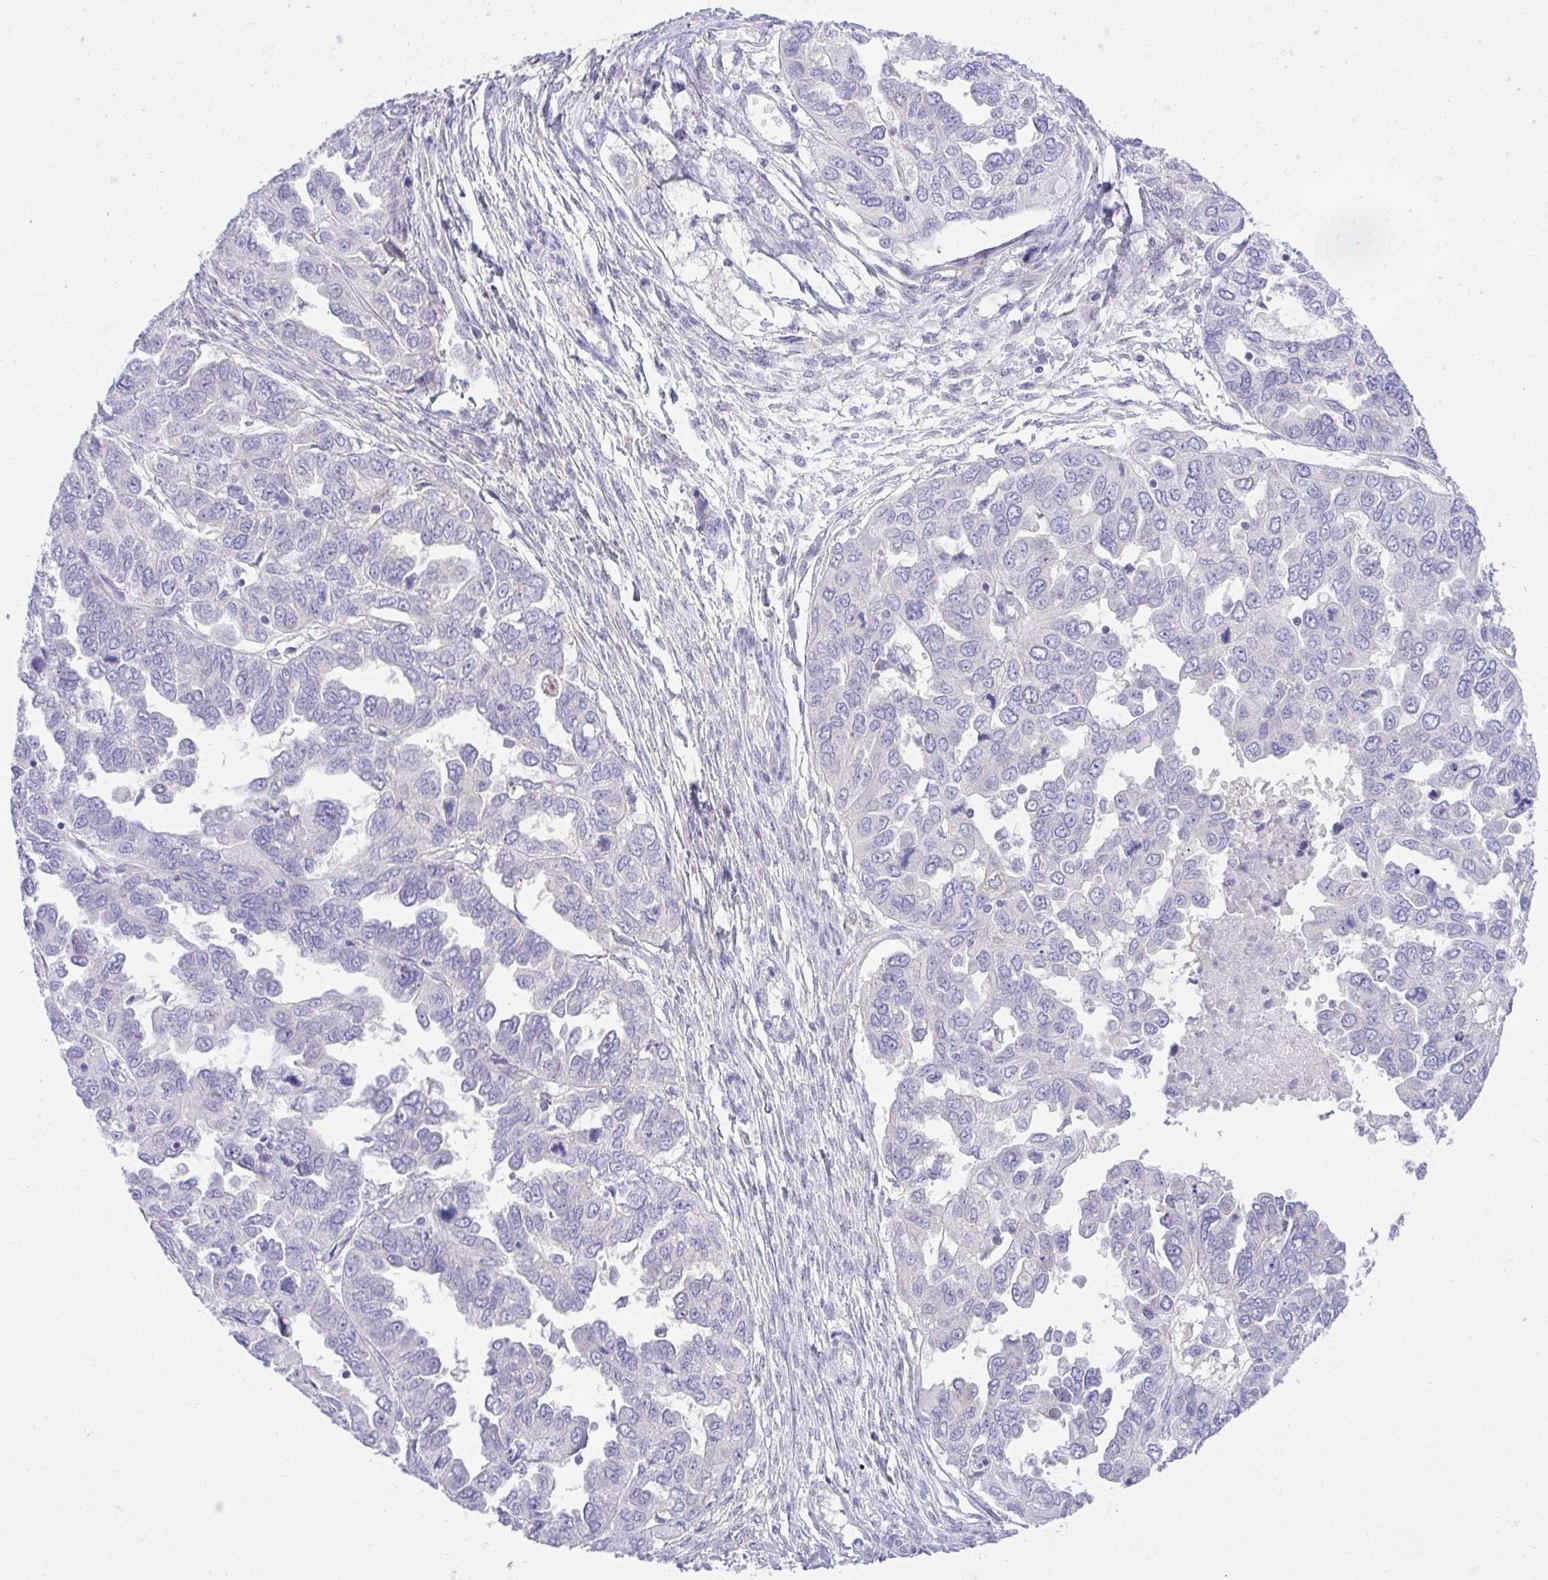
{"staining": {"intensity": "negative", "quantity": "none", "location": "none"}, "tissue": "ovarian cancer", "cell_type": "Tumor cells", "image_type": "cancer", "snomed": [{"axis": "morphology", "description": "Cystadenocarcinoma, serous, NOS"}, {"axis": "topography", "description": "Ovary"}], "caption": "An IHC image of ovarian cancer (serous cystadenocarcinoma) is shown. There is no staining in tumor cells of ovarian cancer (serous cystadenocarcinoma).", "gene": "ZNF101", "patient": {"sex": "female", "age": 53}}